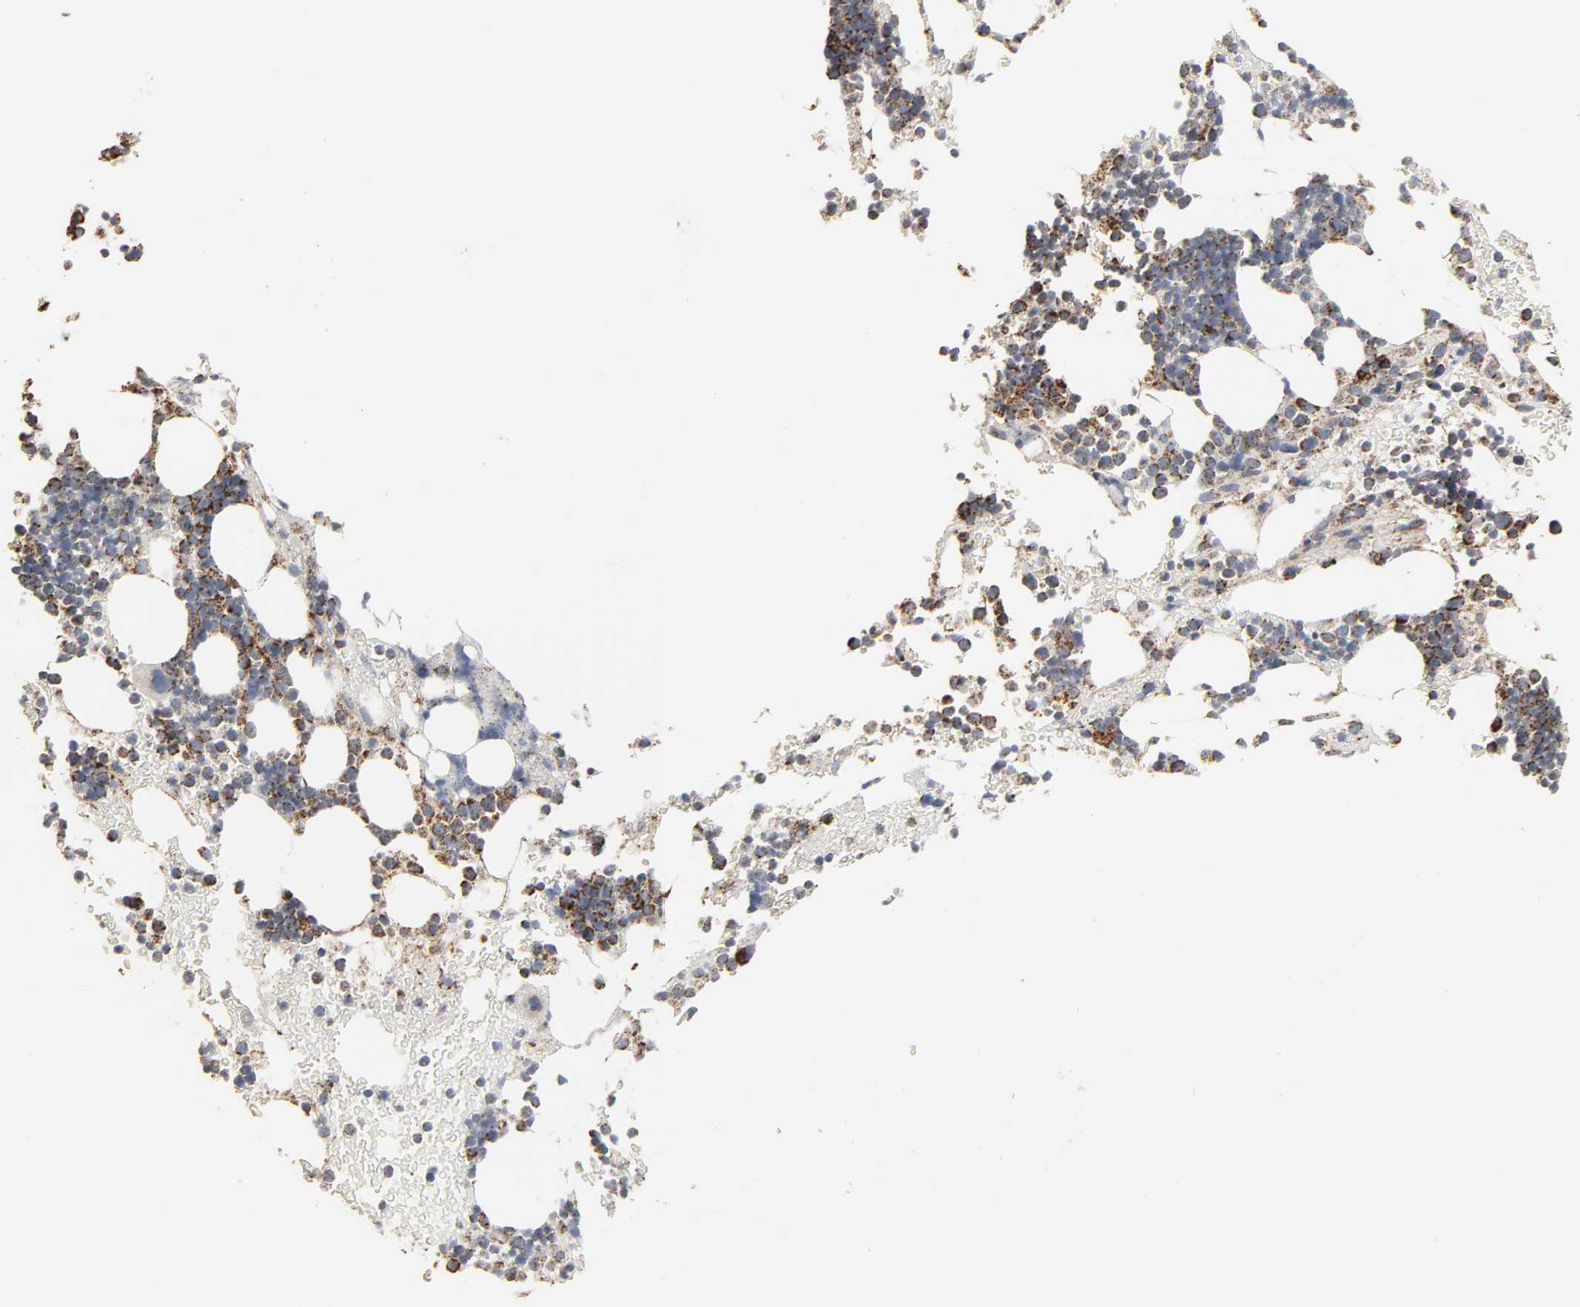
{"staining": {"intensity": "strong", "quantity": "25%-75%", "location": "cytoplasmic/membranous"}, "tissue": "bone marrow", "cell_type": "Hematopoietic cells", "image_type": "normal", "snomed": [{"axis": "morphology", "description": "Normal tissue, NOS"}, {"axis": "topography", "description": "Bone marrow"}], "caption": "Hematopoietic cells exhibit high levels of strong cytoplasmic/membranous positivity in approximately 25%-75% of cells in normal human bone marrow. (Stains: DAB (3,3'-diaminobenzidine) in brown, nuclei in blue, Microscopy: brightfield microscopy at high magnification).", "gene": "ACAT1", "patient": {"sex": "male", "age": 17}}